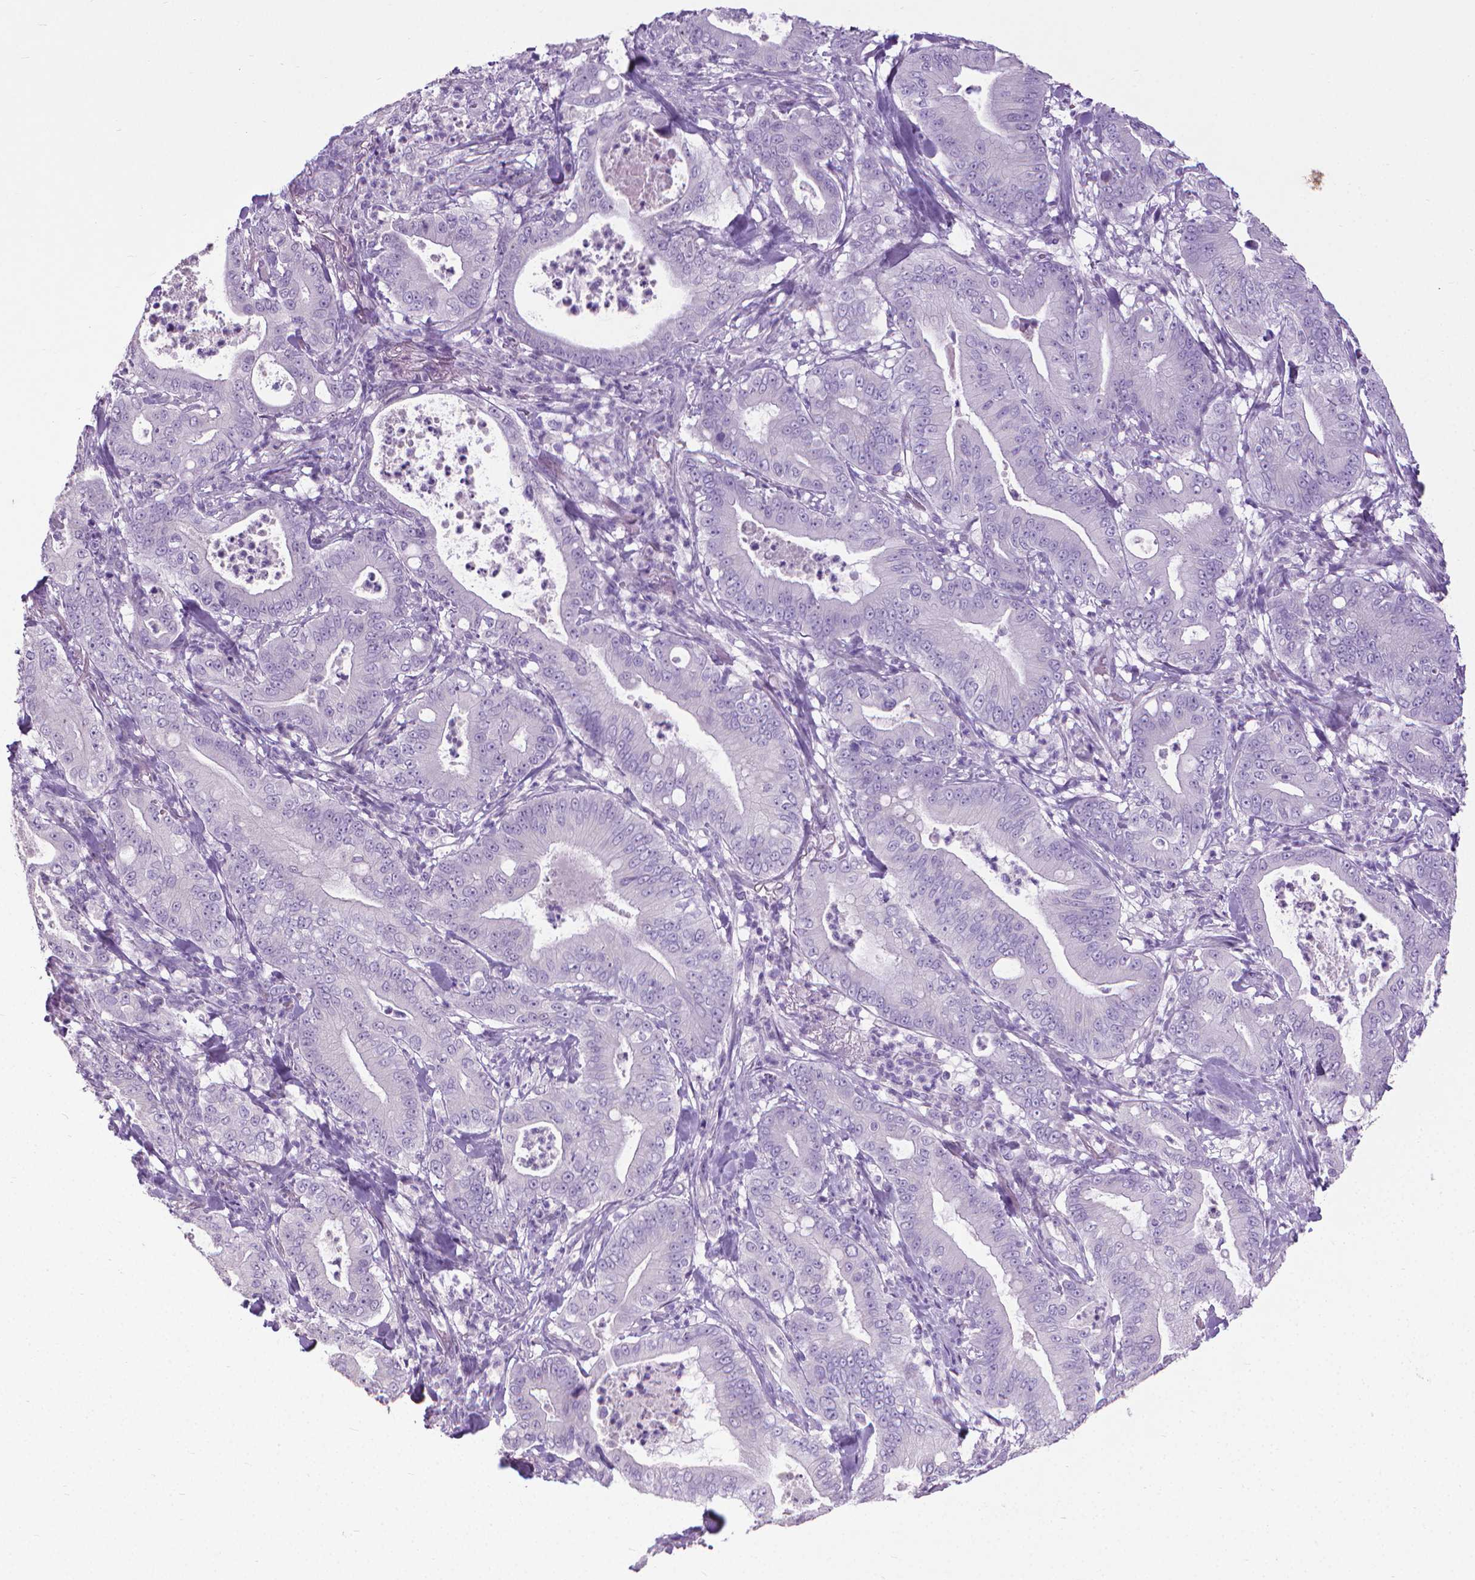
{"staining": {"intensity": "negative", "quantity": "none", "location": "none"}, "tissue": "pancreatic cancer", "cell_type": "Tumor cells", "image_type": "cancer", "snomed": [{"axis": "morphology", "description": "Adenocarcinoma, NOS"}, {"axis": "topography", "description": "Pancreas"}], "caption": "Human adenocarcinoma (pancreatic) stained for a protein using IHC displays no positivity in tumor cells.", "gene": "KRT5", "patient": {"sex": "male", "age": 71}}